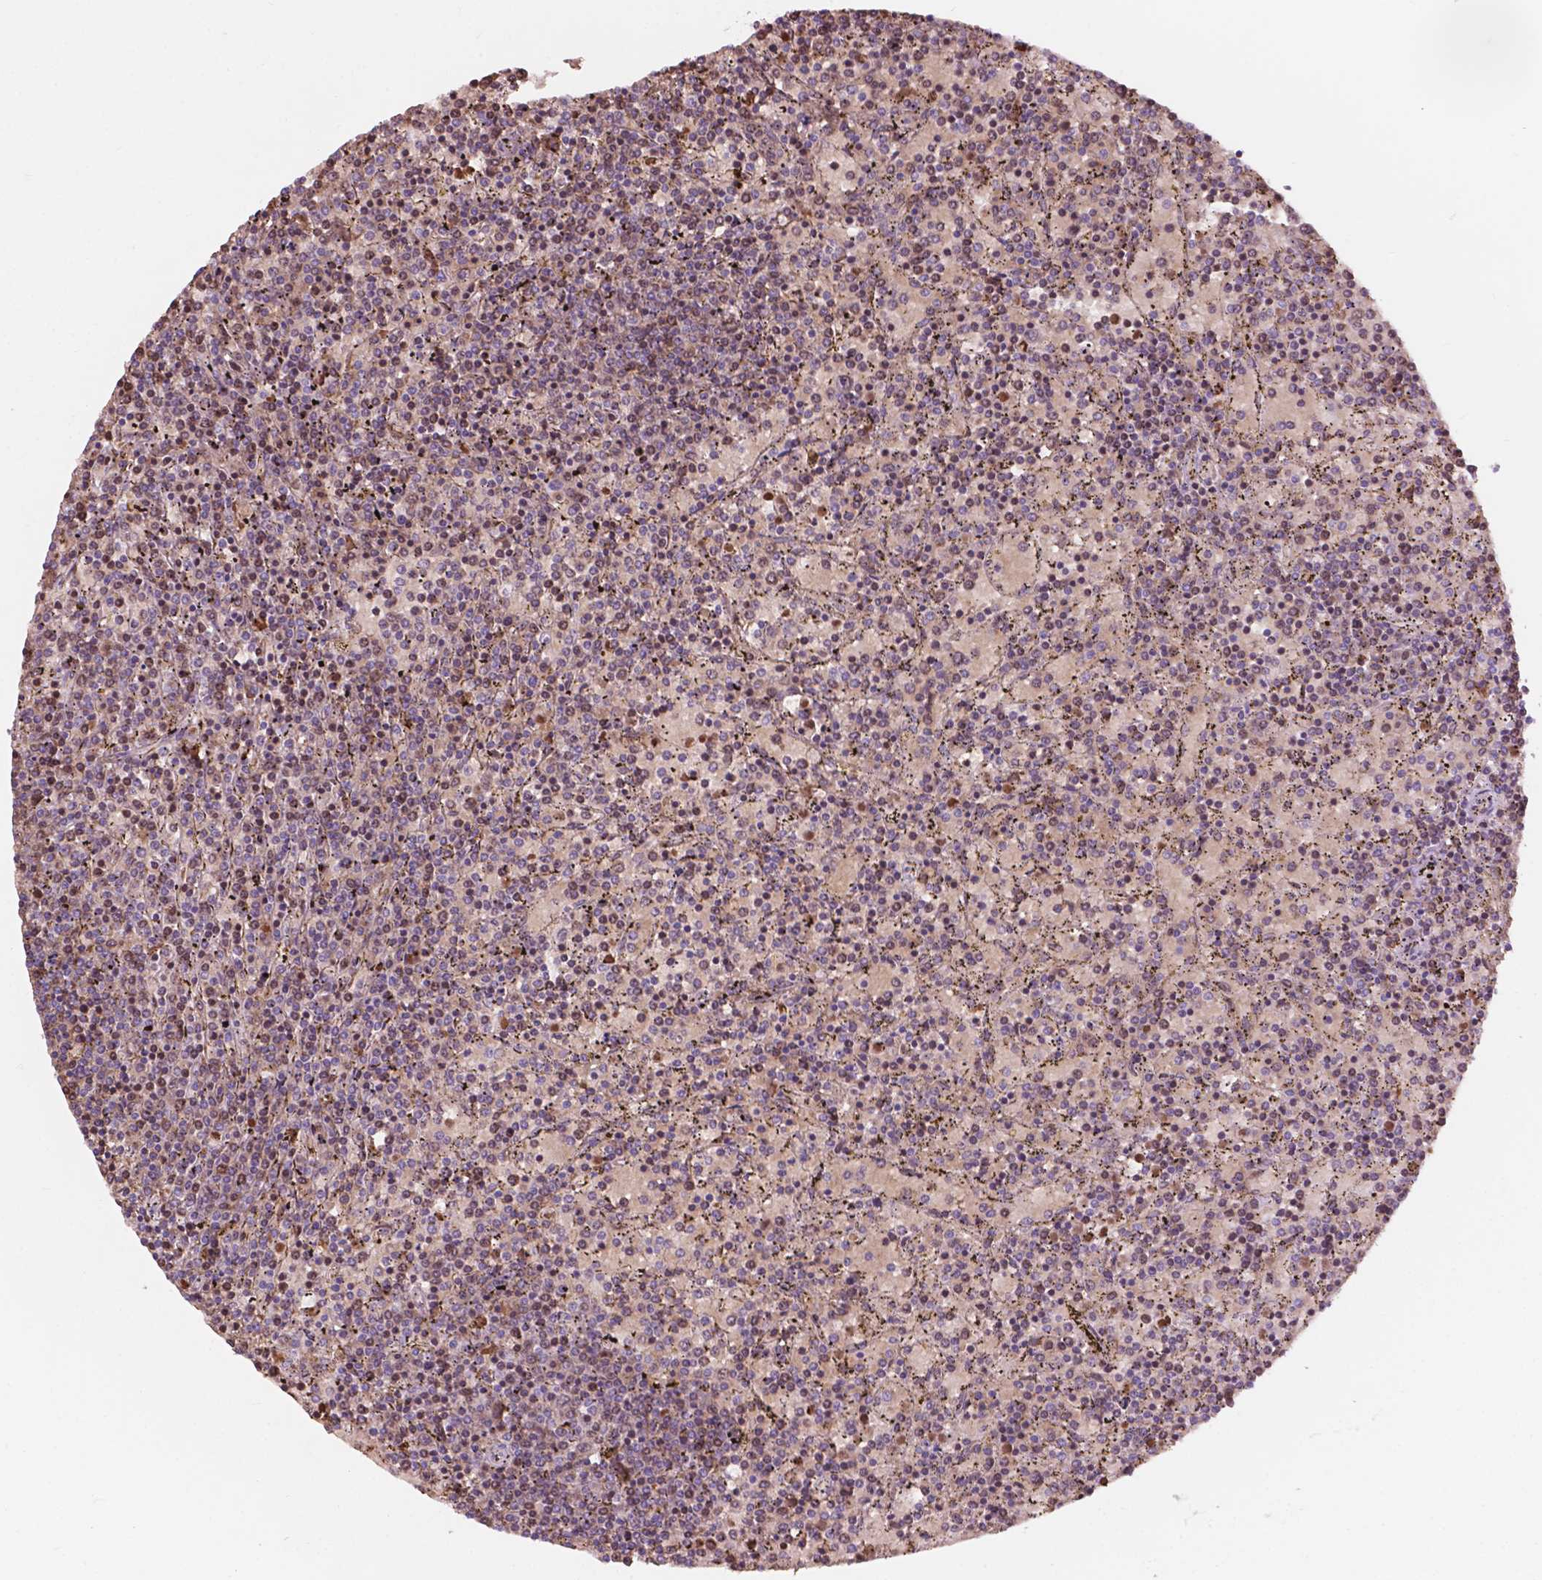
{"staining": {"intensity": "moderate", "quantity": "<25%", "location": "cytoplasmic/membranous"}, "tissue": "lymphoma", "cell_type": "Tumor cells", "image_type": "cancer", "snomed": [{"axis": "morphology", "description": "Malignant lymphoma, non-Hodgkin's type, Low grade"}, {"axis": "topography", "description": "Spleen"}], "caption": "Tumor cells display low levels of moderate cytoplasmic/membranous staining in approximately <25% of cells in human lymphoma.", "gene": "NDUFS1", "patient": {"sex": "female", "age": 77}}